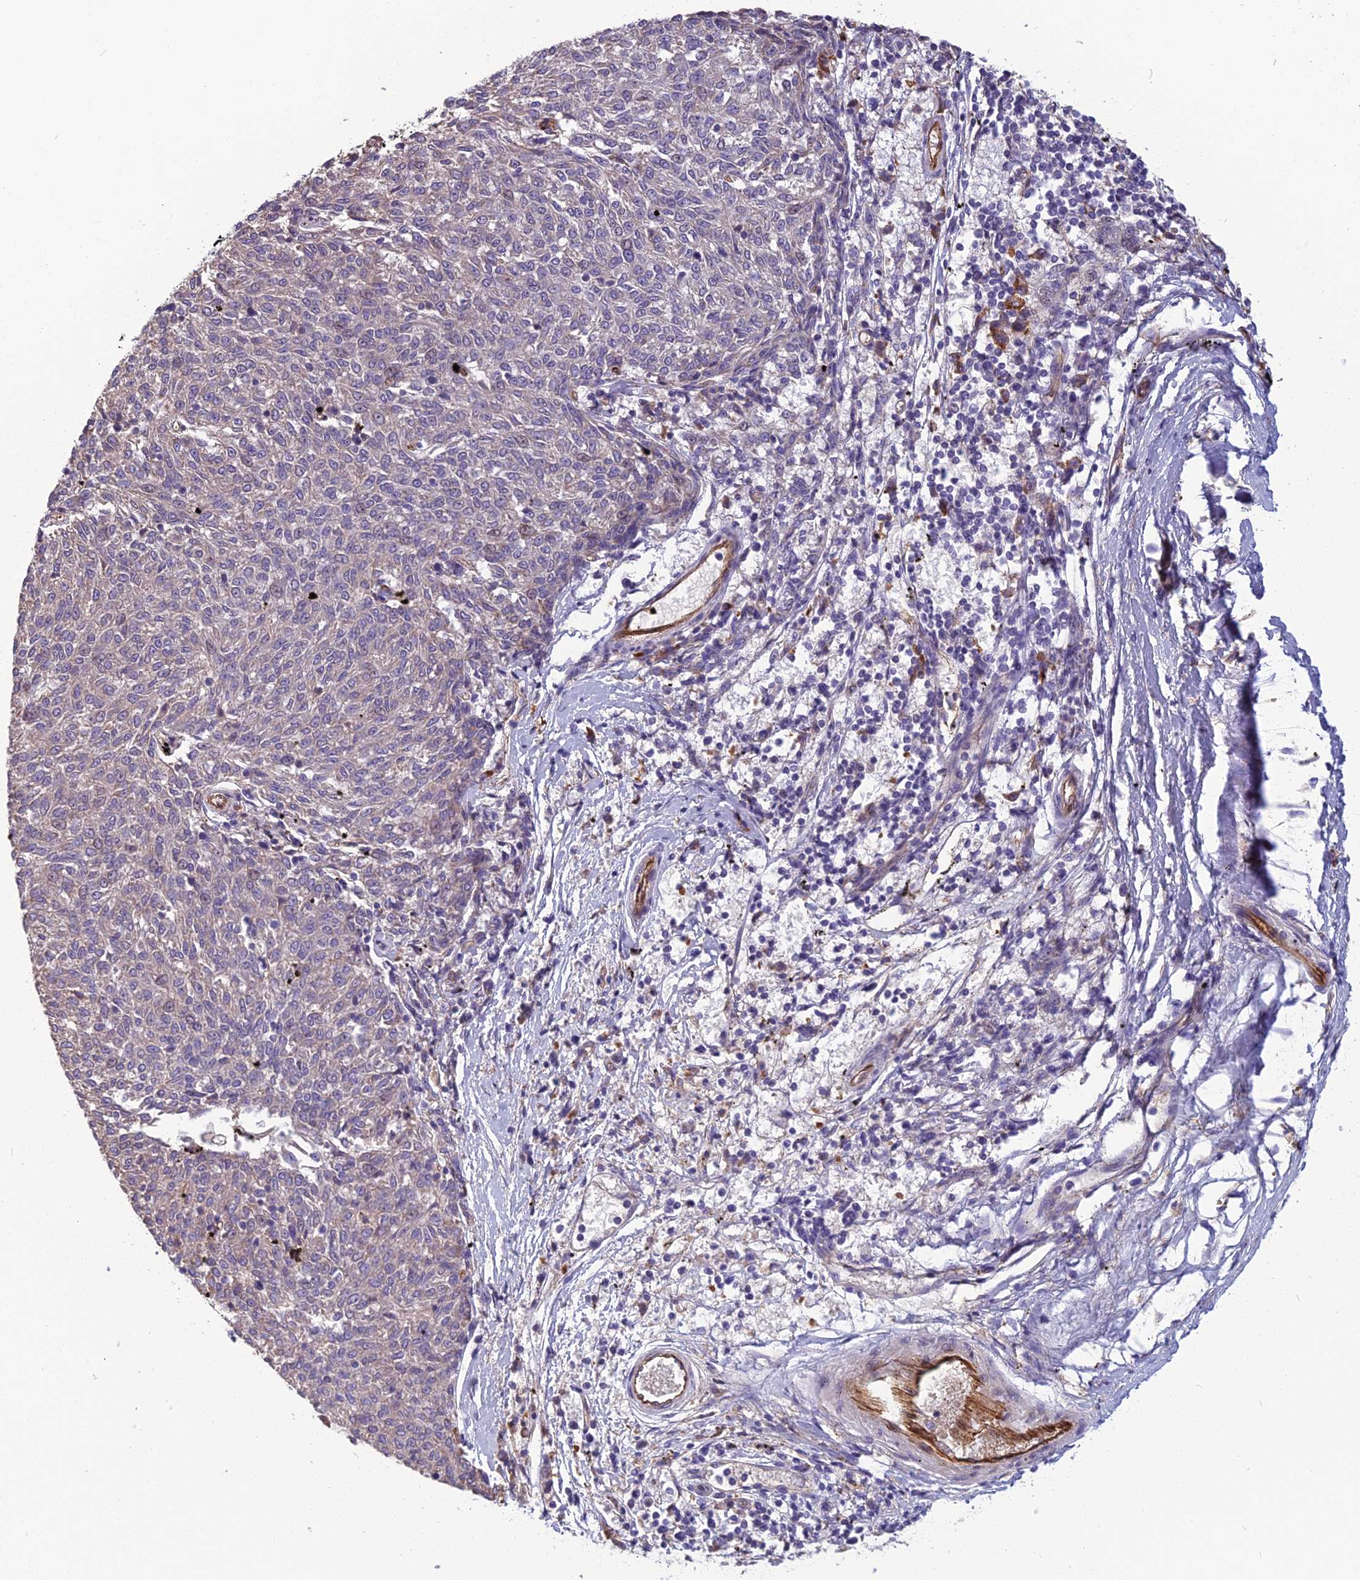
{"staining": {"intensity": "negative", "quantity": "none", "location": "none"}, "tissue": "melanoma", "cell_type": "Tumor cells", "image_type": "cancer", "snomed": [{"axis": "morphology", "description": "Malignant melanoma, NOS"}, {"axis": "topography", "description": "Skin"}], "caption": "Malignant melanoma was stained to show a protein in brown. There is no significant positivity in tumor cells. (DAB (3,3'-diaminobenzidine) immunohistochemistry (IHC), high magnification).", "gene": "TSPAN15", "patient": {"sex": "female", "age": 72}}